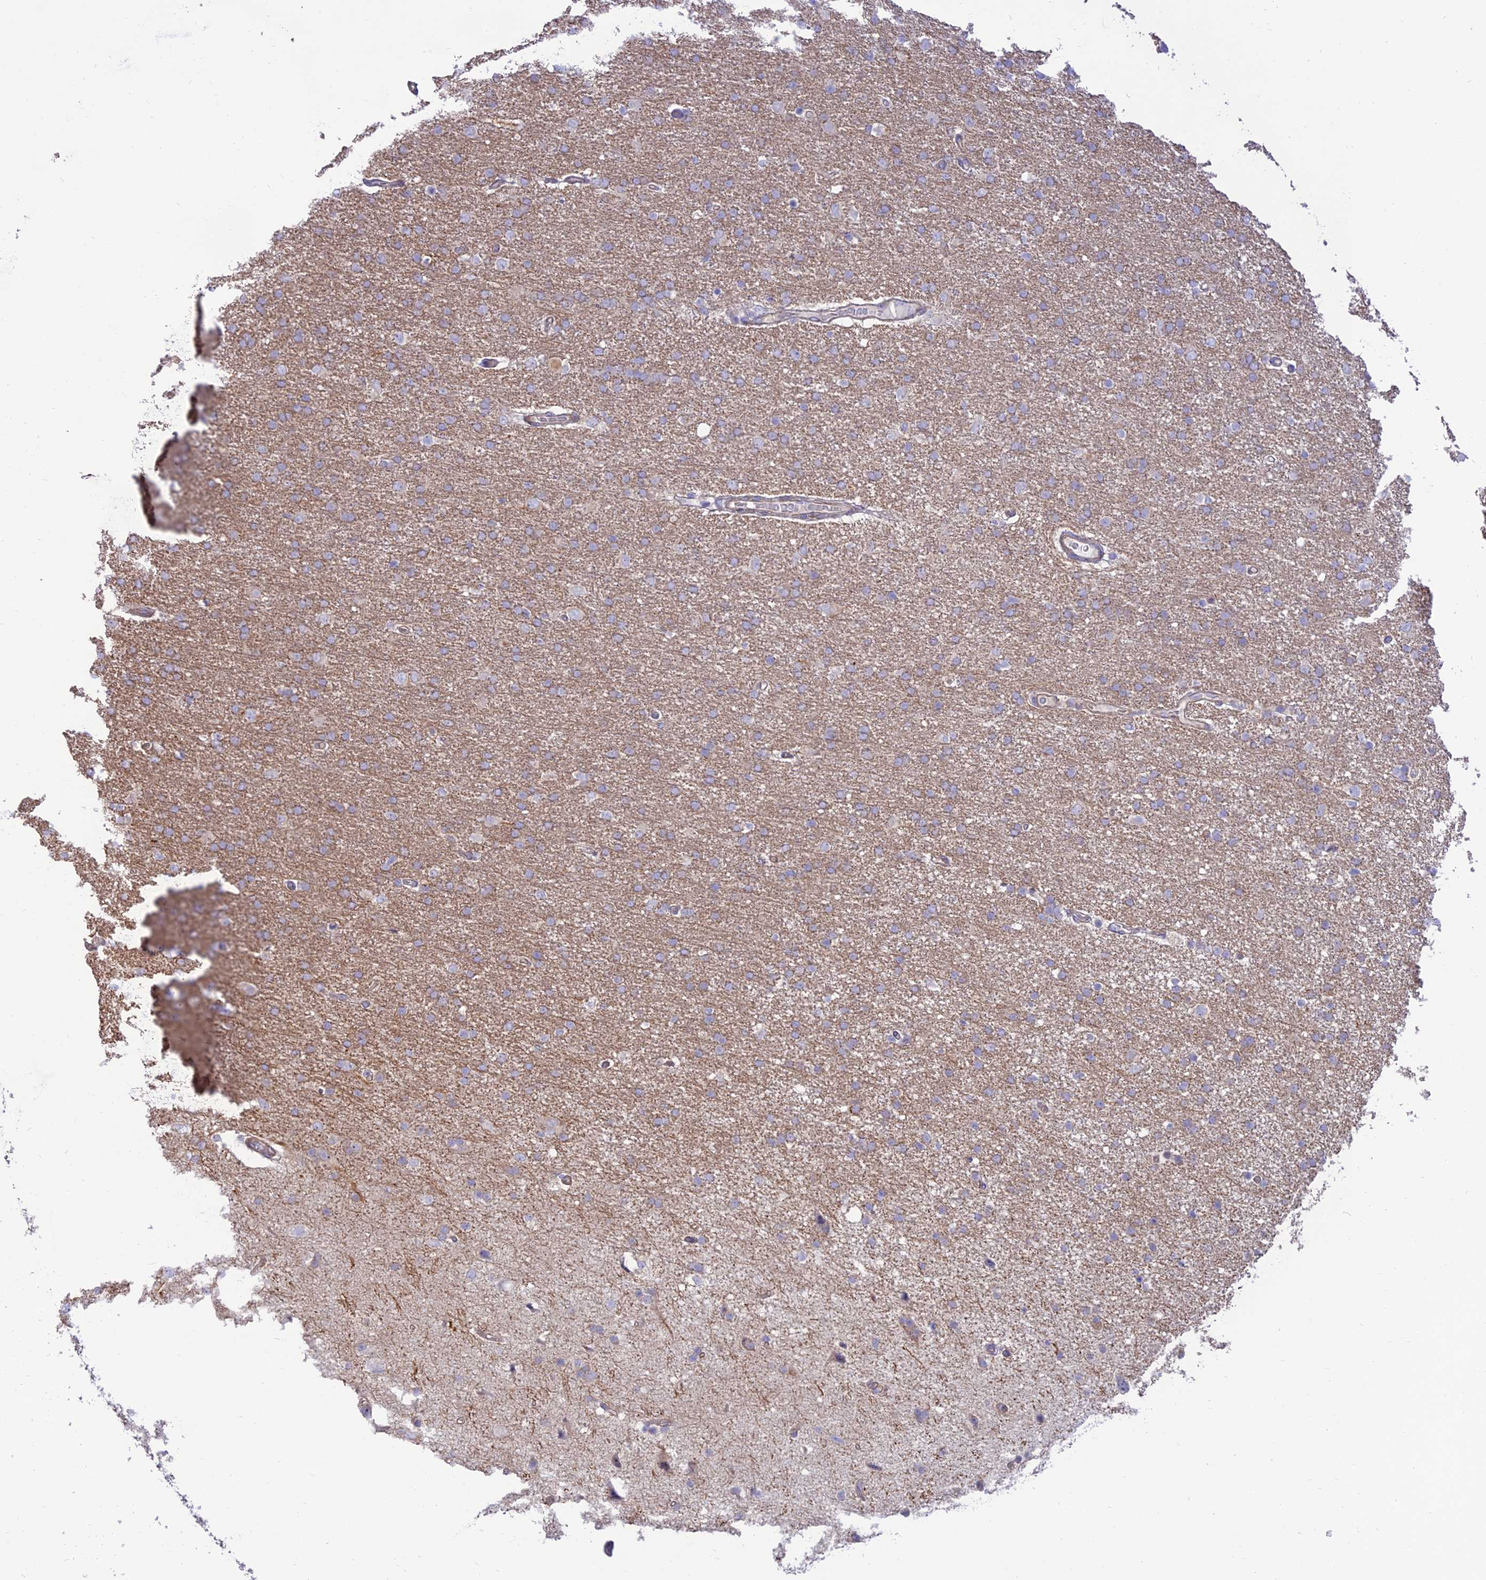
{"staining": {"intensity": "weak", "quantity": ">75%", "location": "cytoplasmic/membranous"}, "tissue": "glioma", "cell_type": "Tumor cells", "image_type": "cancer", "snomed": [{"axis": "morphology", "description": "Glioma, malignant, High grade"}, {"axis": "topography", "description": "Brain"}], "caption": "A brown stain shows weak cytoplasmic/membranous staining of a protein in human malignant glioma (high-grade) tumor cells. (IHC, brightfield microscopy, high magnification).", "gene": "KCNAB1", "patient": {"sex": "male", "age": 72}}